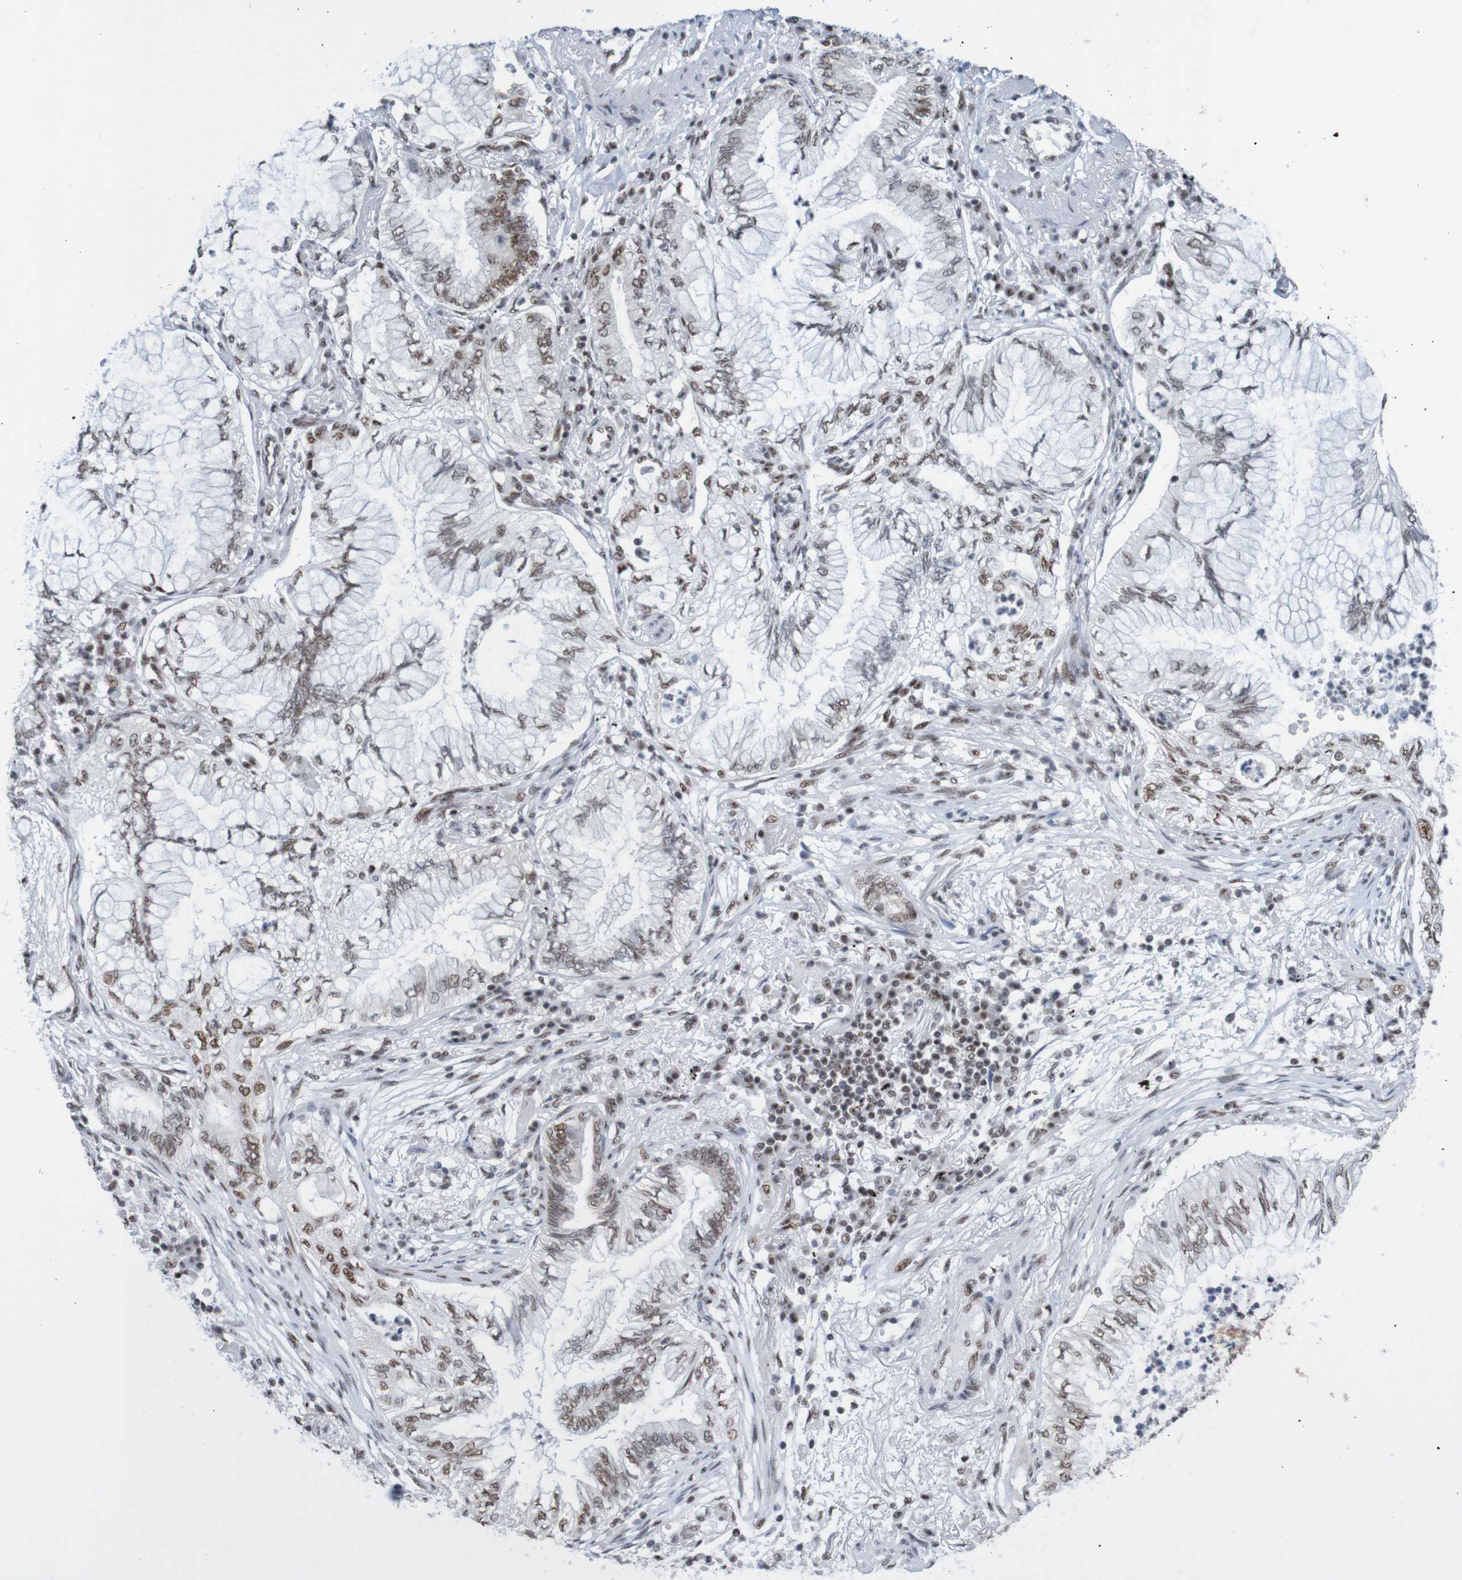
{"staining": {"intensity": "weak", "quantity": "25%-75%", "location": "nuclear"}, "tissue": "lung cancer", "cell_type": "Tumor cells", "image_type": "cancer", "snomed": [{"axis": "morphology", "description": "Normal tissue, NOS"}, {"axis": "morphology", "description": "Adenocarcinoma, NOS"}, {"axis": "topography", "description": "Bronchus"}, {"axis": "topography", "description": "Lung"}], "caption": "Immunohistochemical staining of lung cancer (adenocarcinoma) displays low levels of weak nuclear protein expression in about 25%-75% of tumor cells. (IHC, brightfield microscopy, high magnification).", "gene": "THRAP3", "patient": {"sex": "female", "age": 70}}